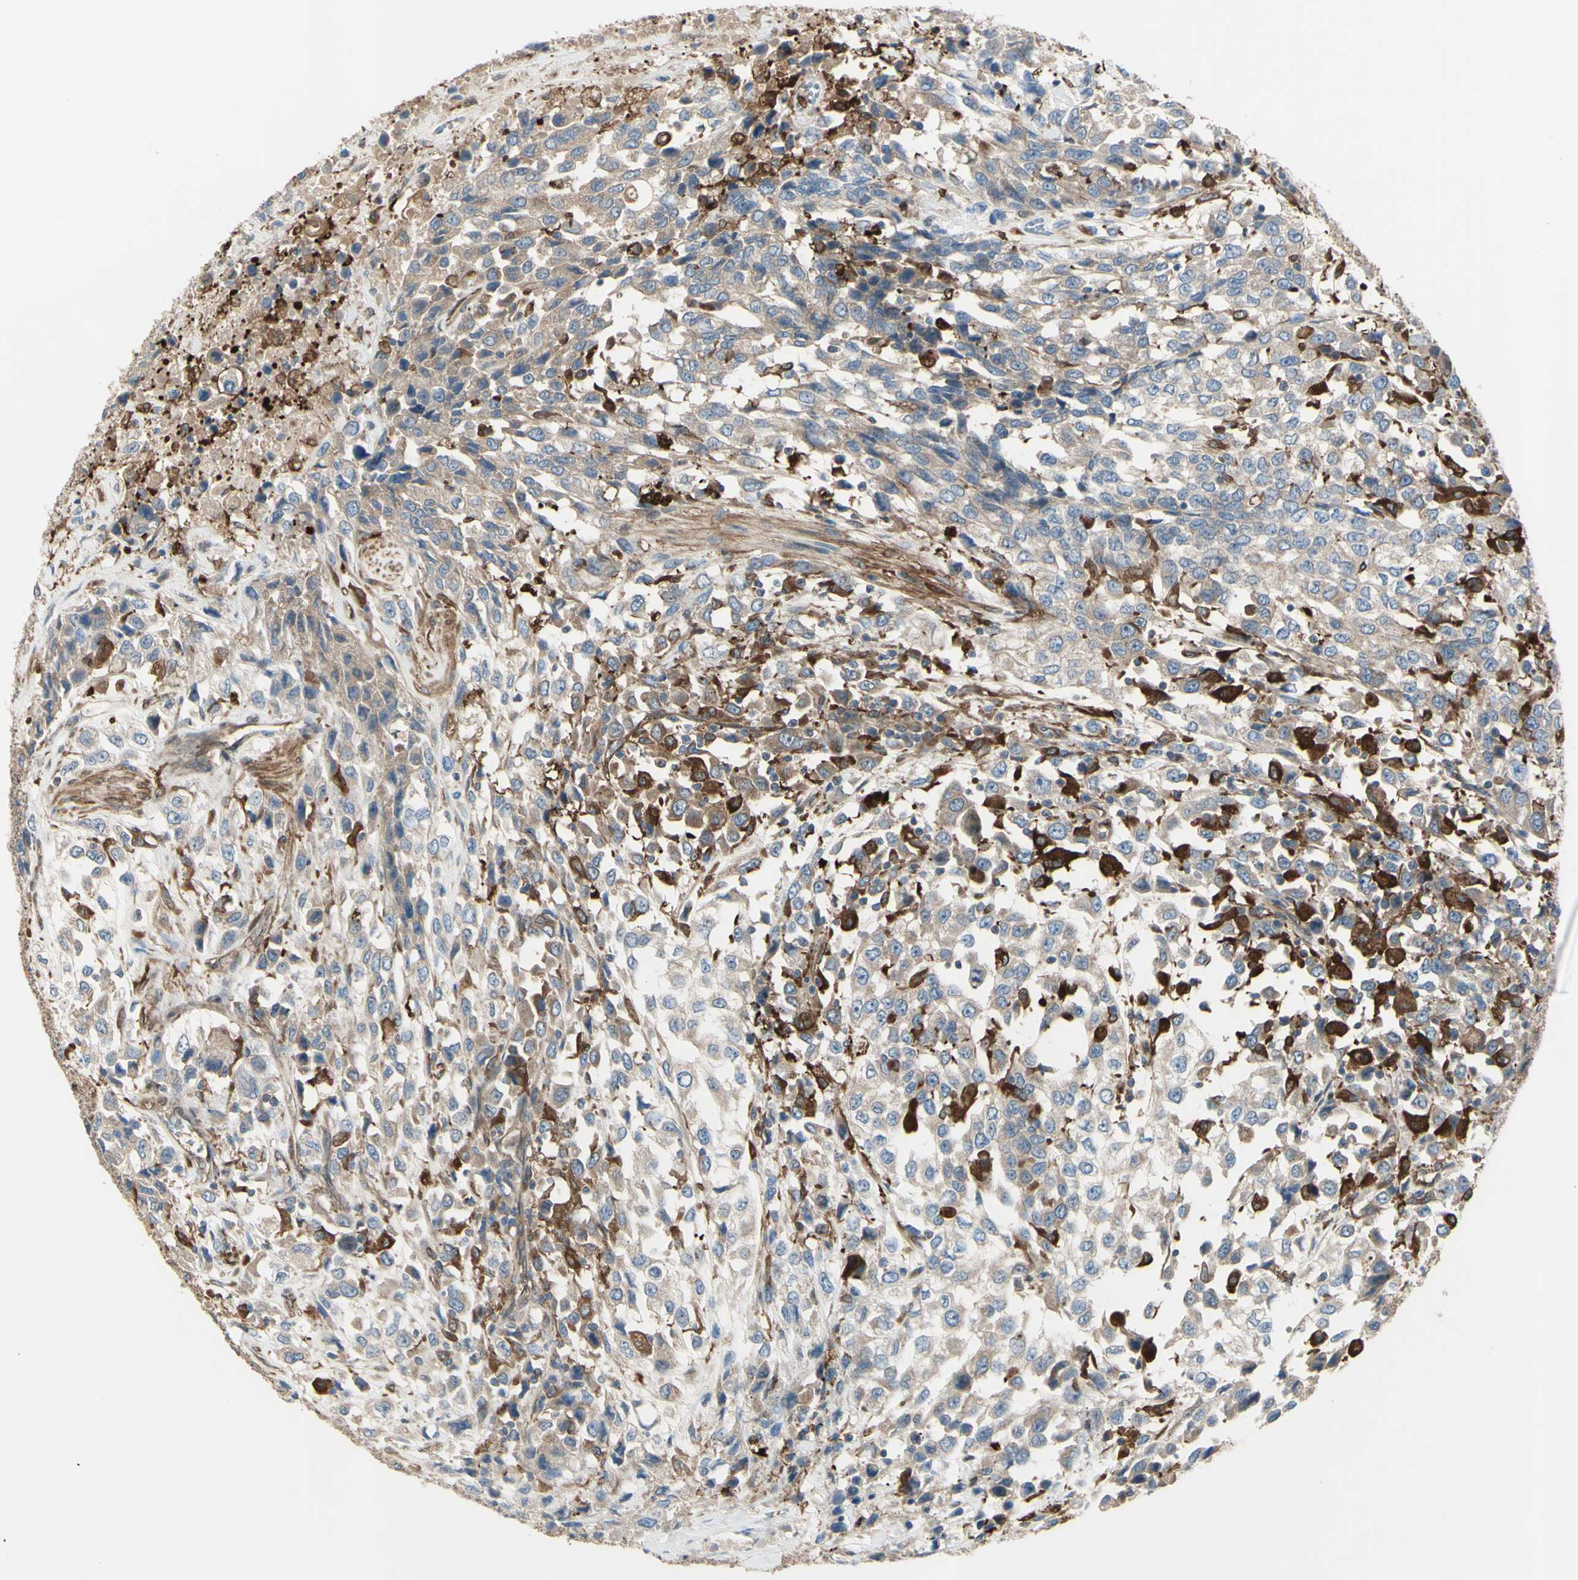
{"staining": {"intensity": "weak", "quantity": ">75%", "location": "cytoplasmic/membranous"}, "tissue": "urothelial cancer", "cell_type": "Tumor cells", "image_type": "cancer", "snomed": [{"axis": "morphology", "description": "Urothelial carcinoma, High grade"}, {"axis": "topography", "description": "Urinary bladder"}], "caption": "Protein expression analysis of human high-grade urothelial carcinoma reveals weak cytoplasmic/membranous positivity in about >75% of tumor cells.", "gene": "IGSF9B", "patient": {"sex": "female", "age": 80}}